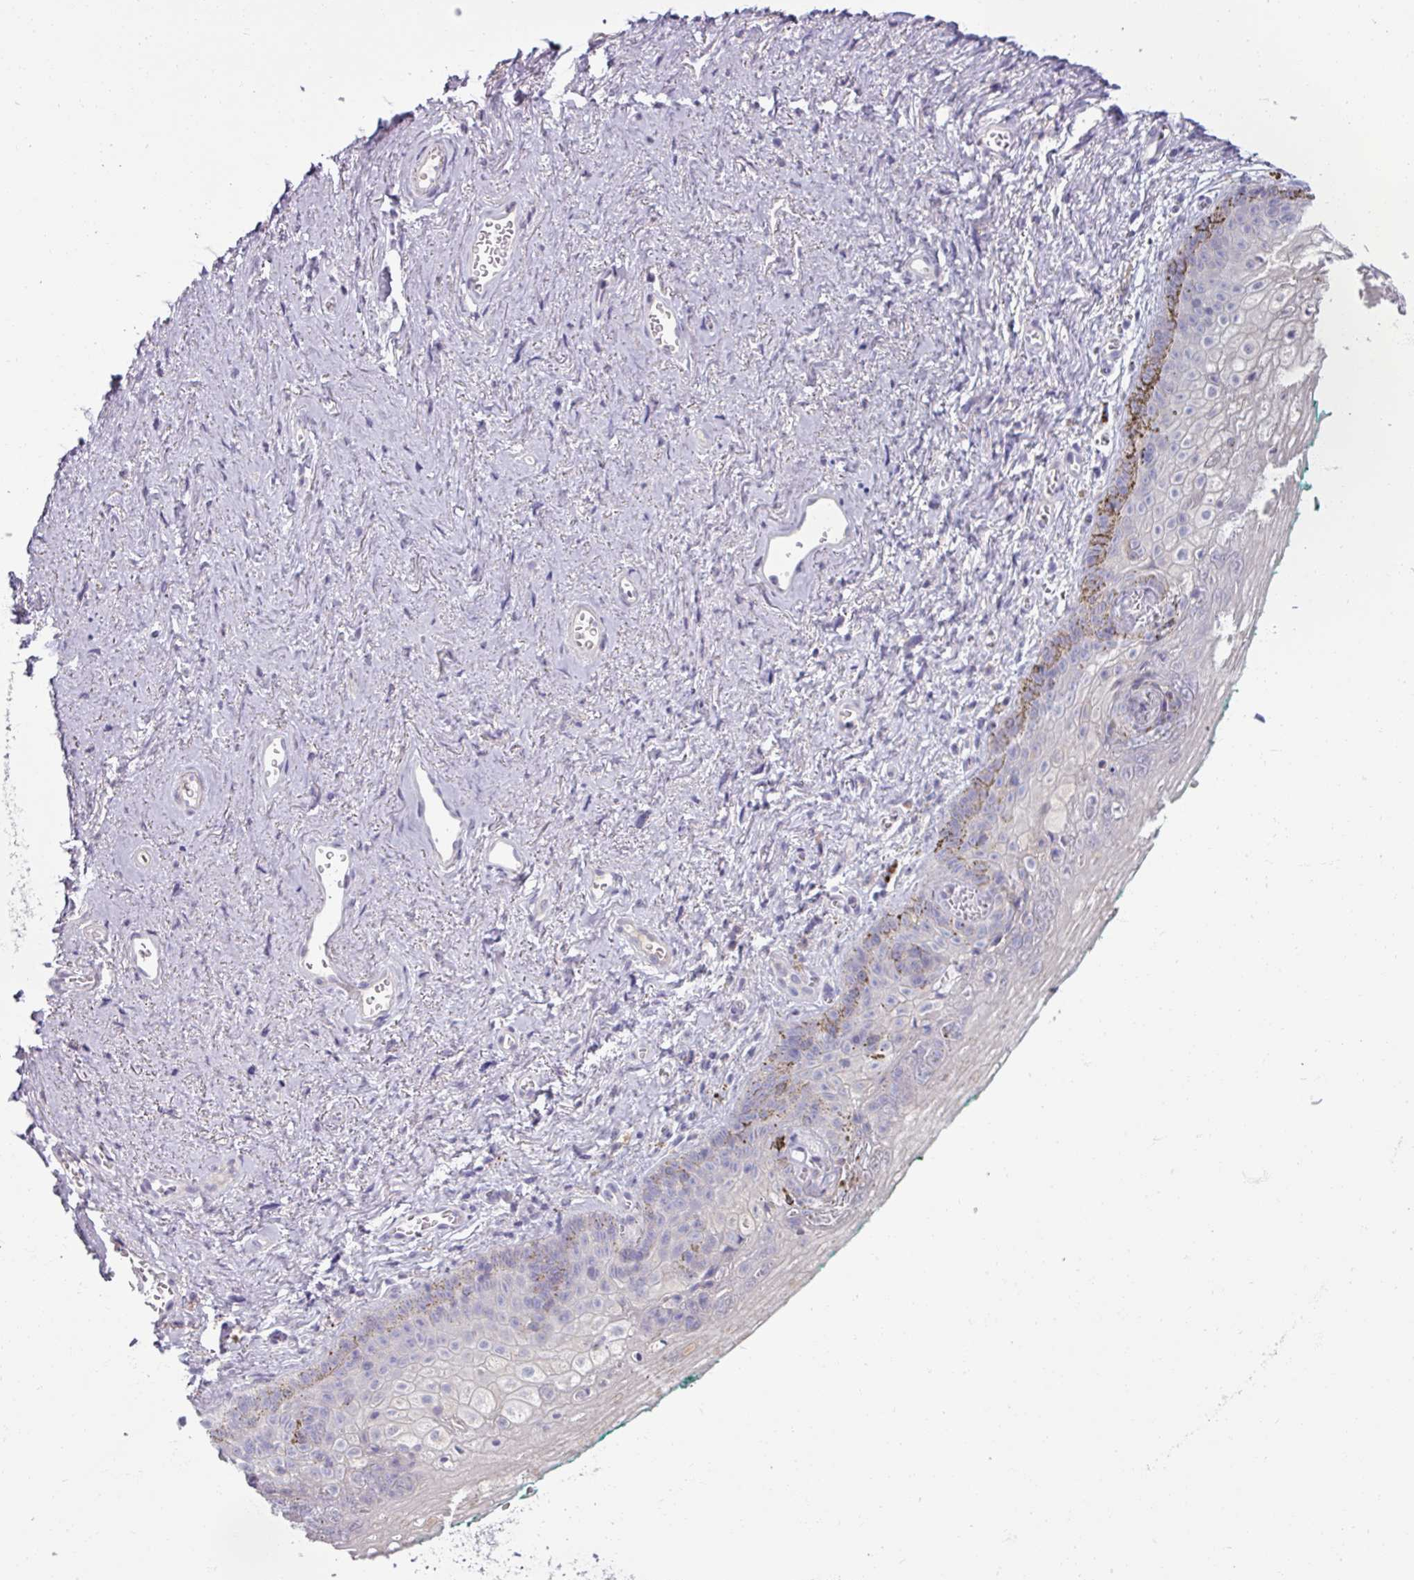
{"staining": {"intensity": "negative", "quantity": "none", "location": "none"}, "tissue": "vagina", "cell_type": "Squamous epithelial cells", "image_type": "normal", "snomed": [{"axis": "morphology", "description": "Normal tissue, NOS"}, {"axis": "topography", "description": "Vulva"}, {"axis": "topography", "description": "Vagina"}, {"axis": "topography", "description": "Peripheral nerve tissue"}], "caption": "The immunohistochemistry (IHC) photomicrograph has no significant expression in squamous epithelial cells of vagina.", "gene": "SMIM11", "patient": {"sex": "female", "age": 66}}